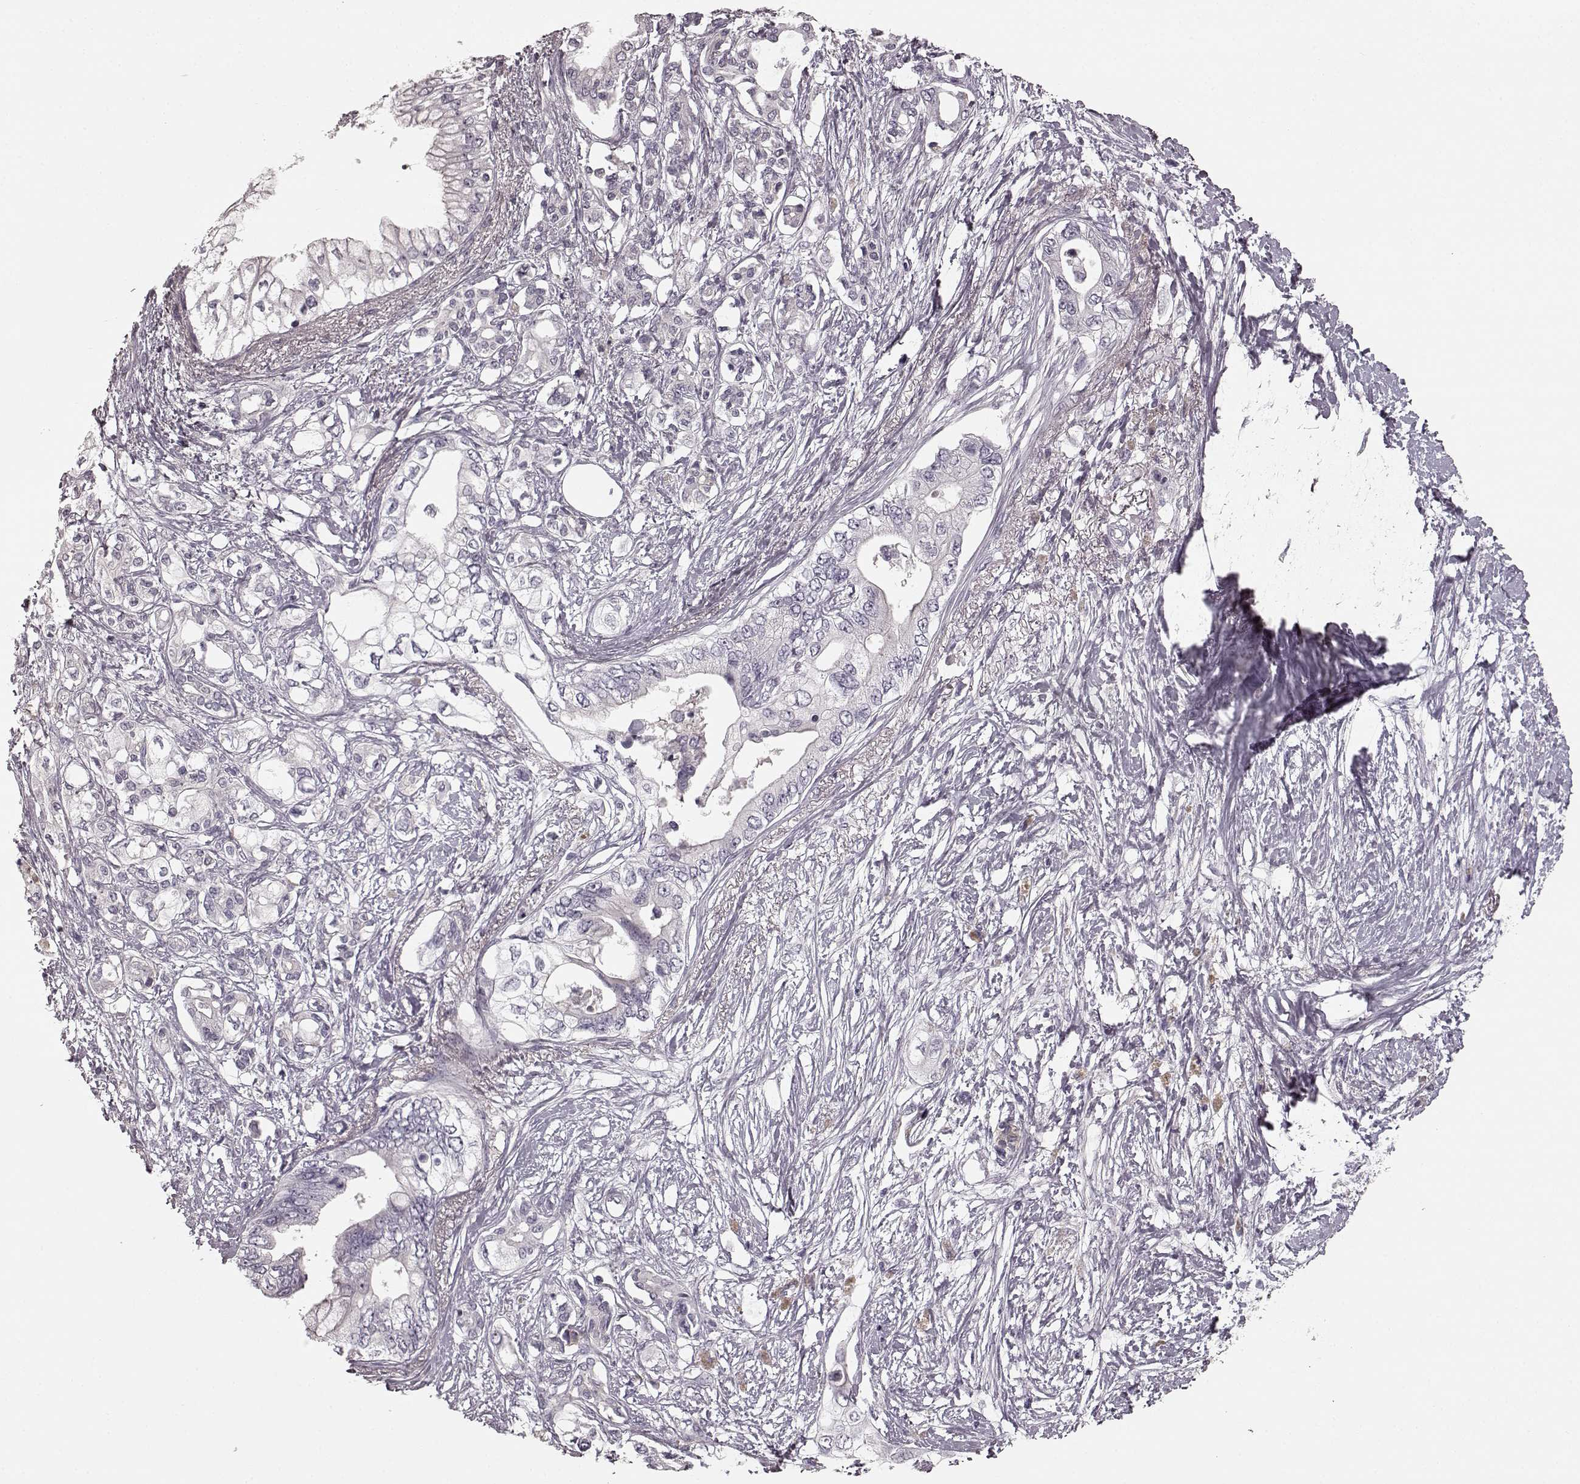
{"staining": {"intensity": "negative", "quantity": "none", "location": "none"}, "tissue": "pancreatic cancer", "cell_type": "Tumor cells", "image_type": "cancer", "snomed": [{"axis": "morphology", "description": "Adenocarcinoma, NOS"}, {"axis": "topography", "description": "Pancreas"}], "caption": "DAB (3,3'-diaminobenzidine) immunohistochemical staining of human adenocarcinoma (pancreatic) shows no significant expression in tumor cells.", "gene": "PRKCE", "patient": {"sex": "female", "age": 63}}